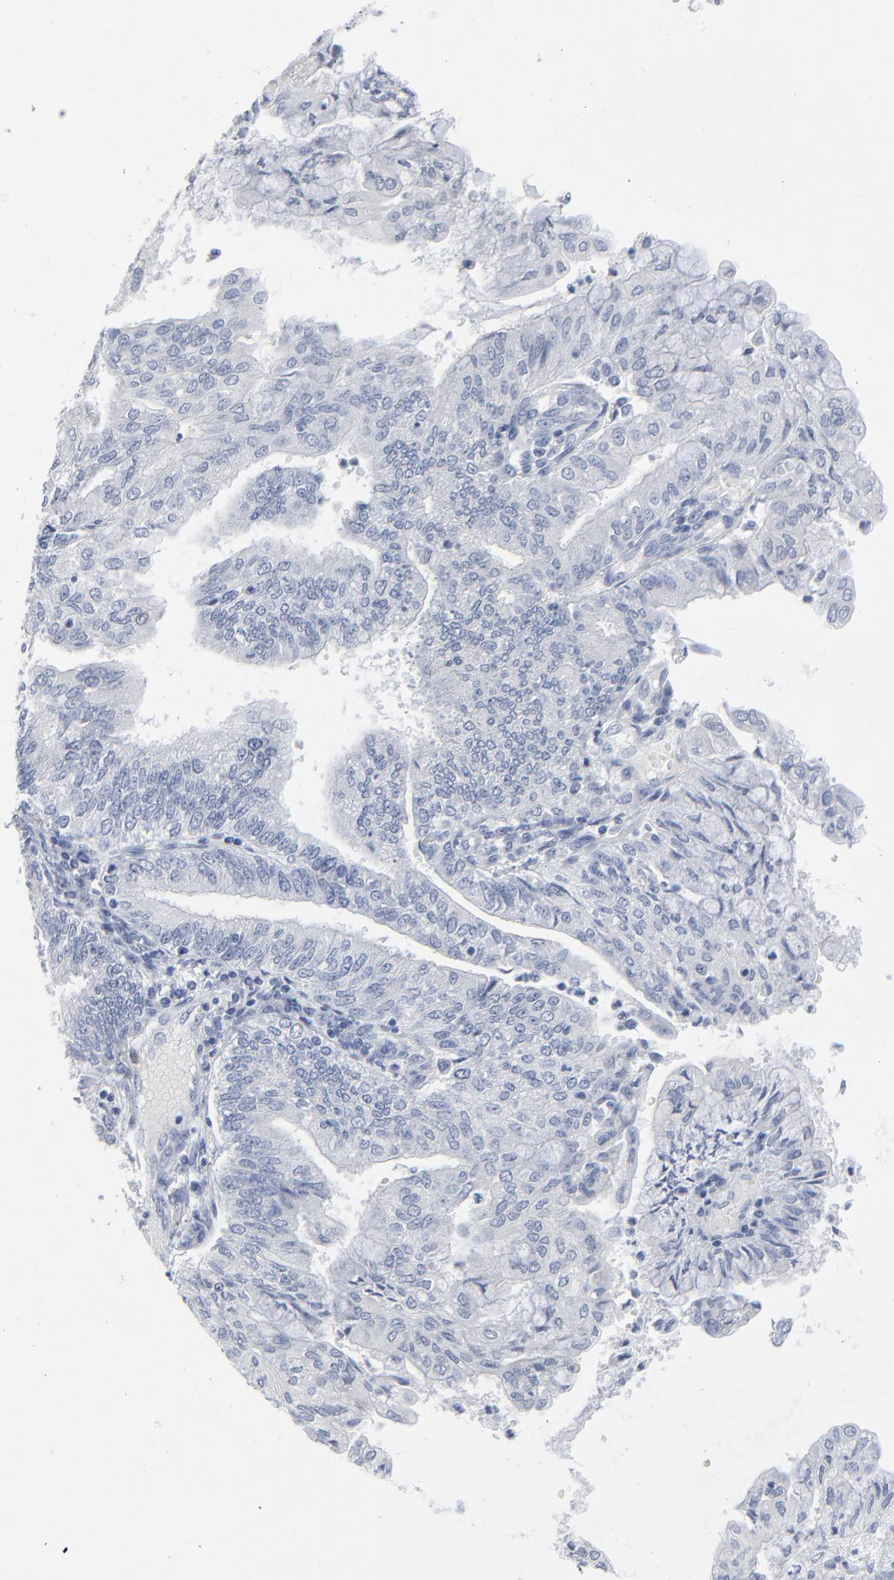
{"staining": {"intensity": "negative", "quantity": "none", "location": "none"}, "tissue": "endometrial cancer", "cell_type": "Tumor cells", "image_type": "cancer", "snomed": [{"axis": "morphology", "description": "Adenocarcinoma, NOS"}, {"axis": "topography", "description": "Endometrium"}], "caption": "Endometrial cancer was stained to show a protein in brown. There is no significant positivity in tumor cells.", "gene": "PAGE1", "patient": {"sex": "female", "age": 59}}